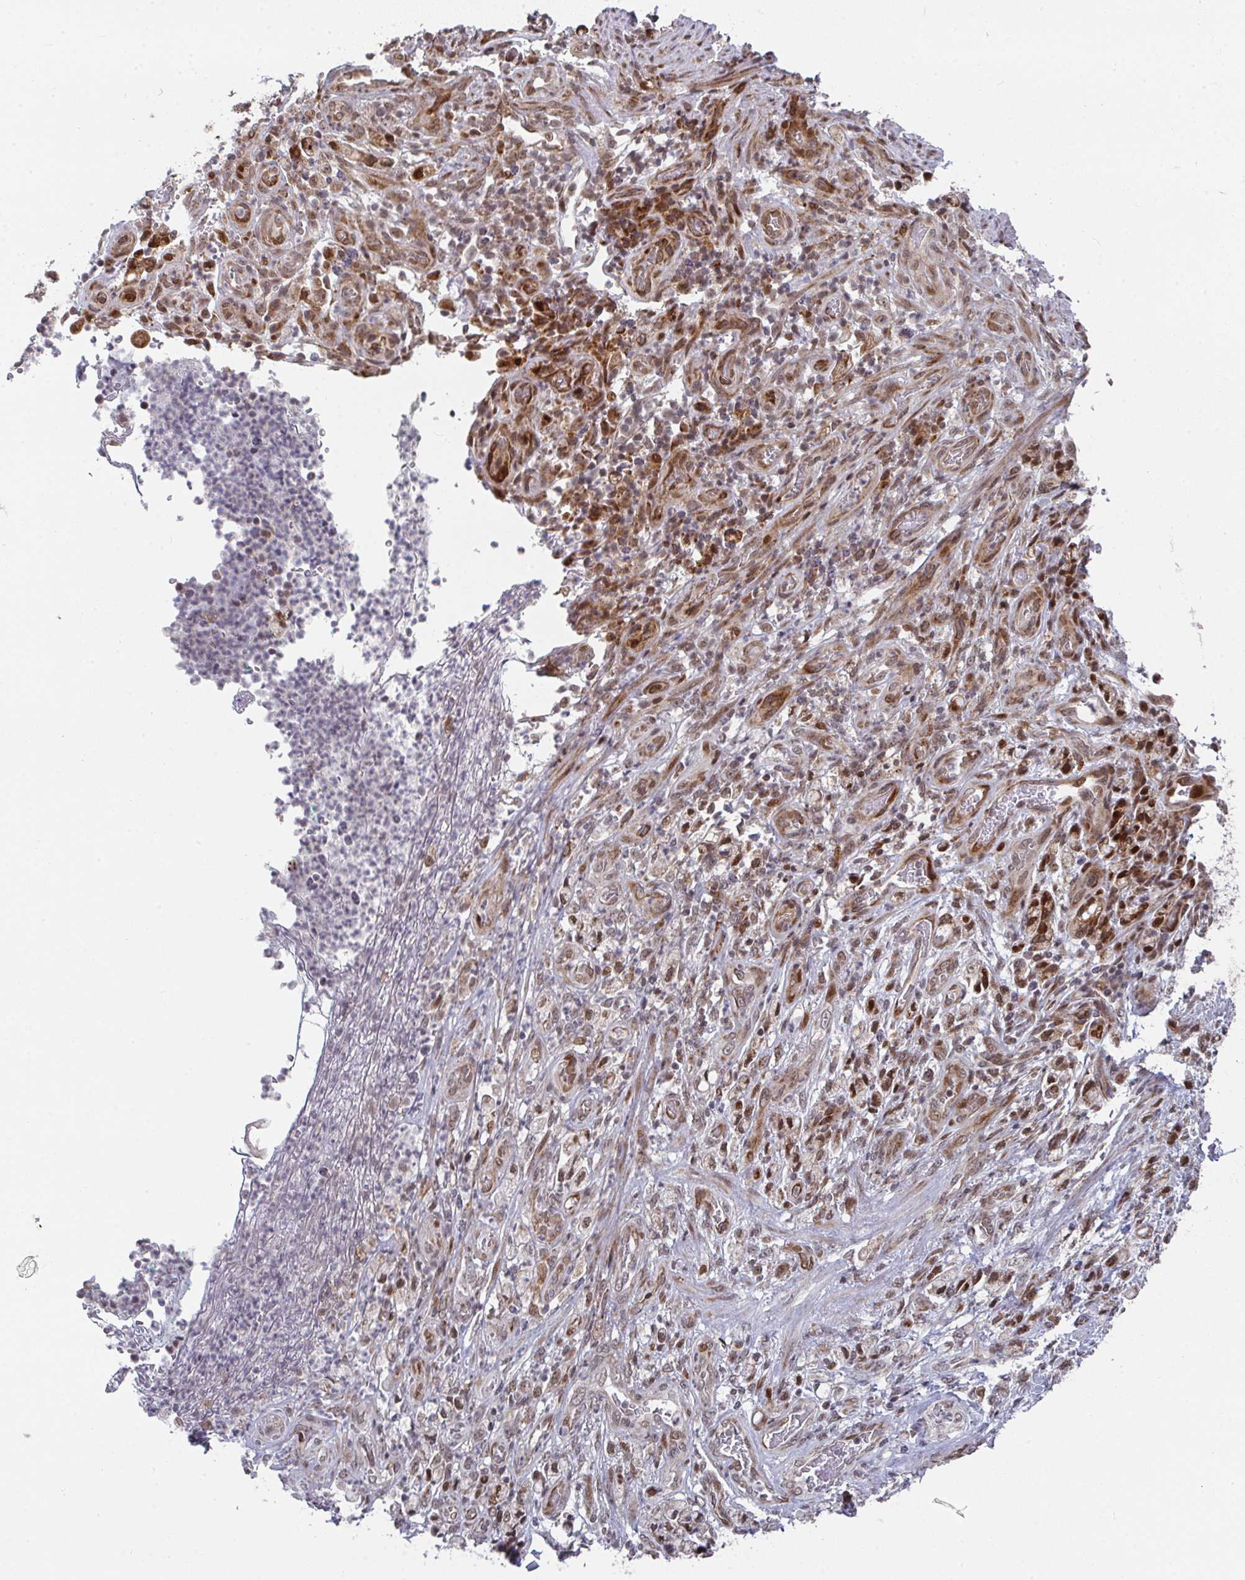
{"staining": {"intensity": "moderate", "quantity": ">75%", "location": "cytoplasmic/membranous,nuclear"}, "tissue": "stomach cancer", "cell_type": "Tumor cells", "image_type": "cancer", "snomed": [{"axis": "morphology", "description": "Adenocarcinoma, NOS"}, {"axis": "topography", "description": "Stomach"}], "caption": "Human stomach cancer (adenocarcinoma) stained with a brown dye reveals moderate cytoplasmic/membranous and nuclear positive staining in about >75% of tumor cells.", "gene": "RBBP5", "patient": {"sex": "male", "age": 77}}